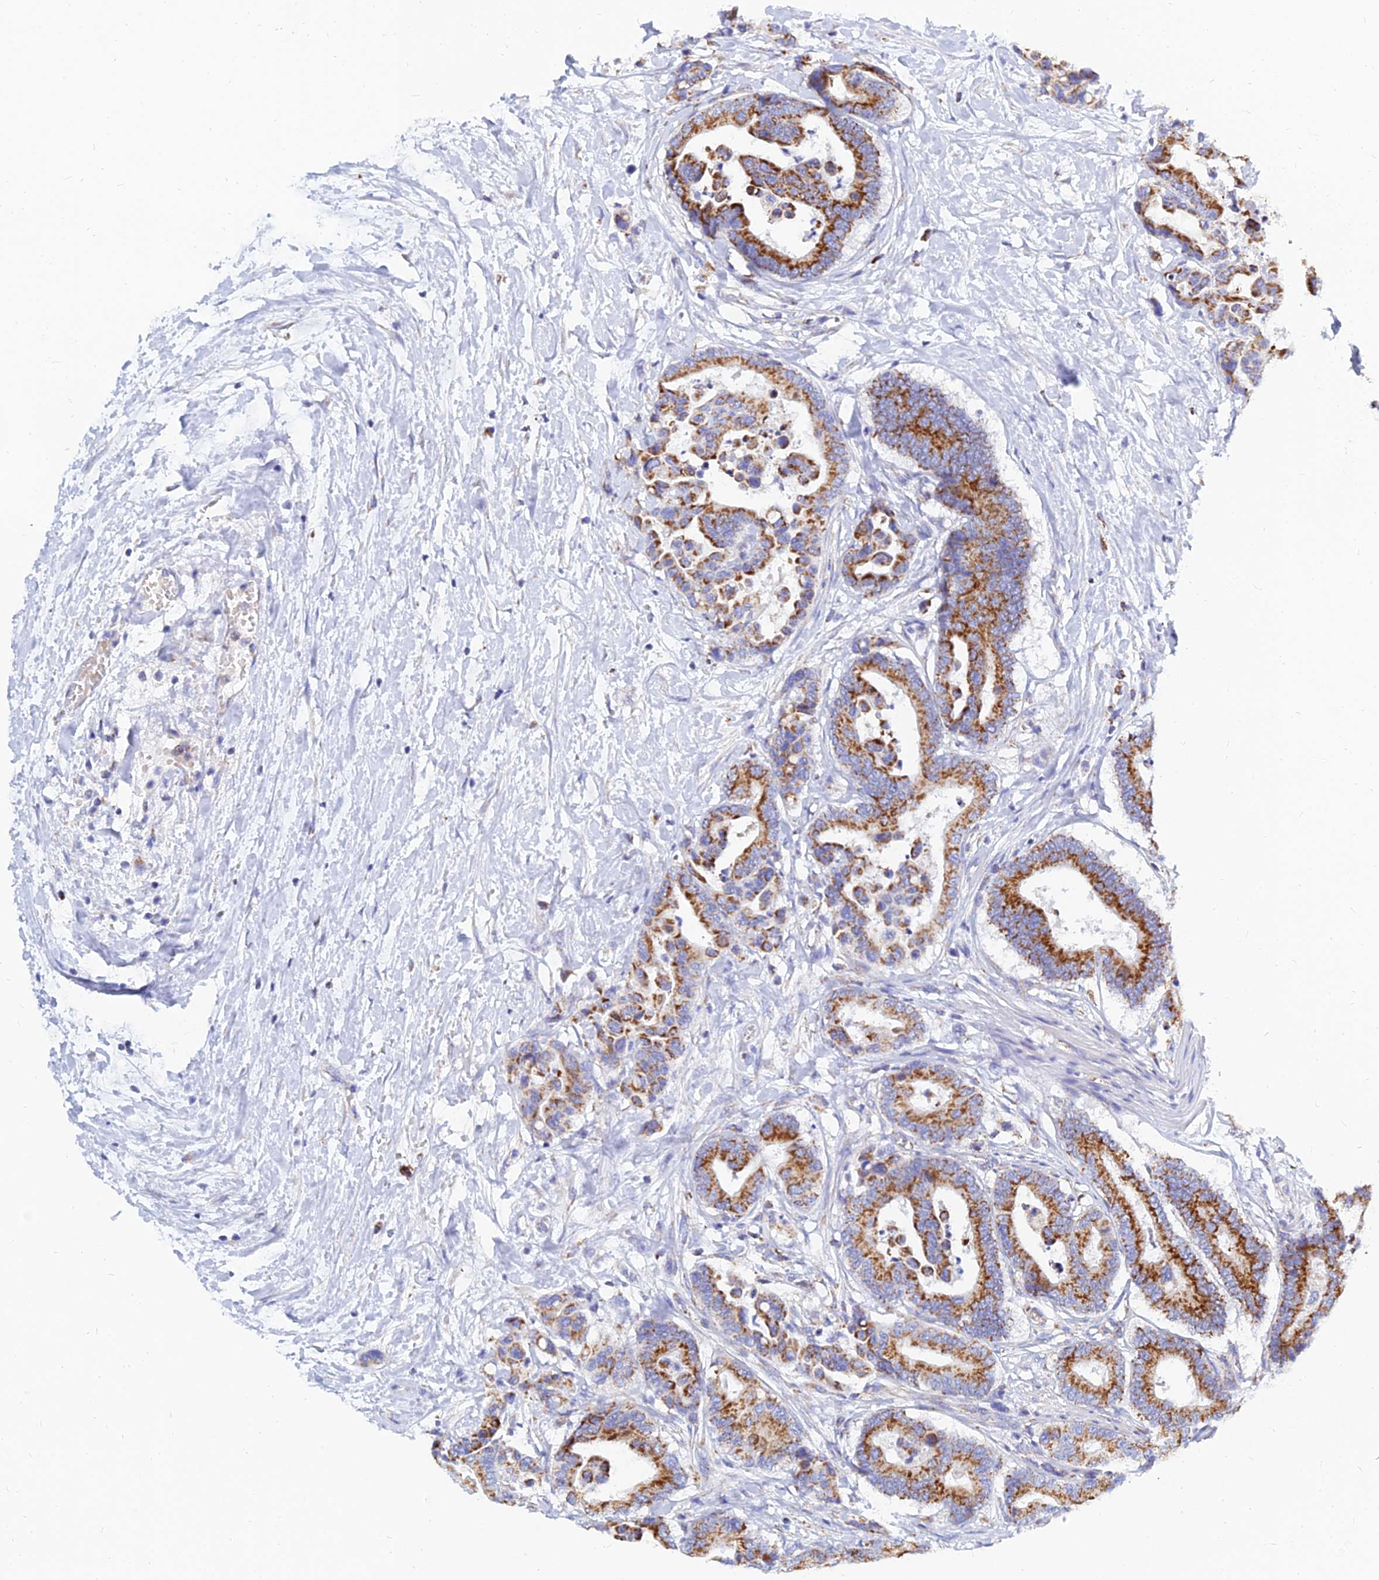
{"staining": {"intensity": "moderate", "quantity": ">75%", "location": "cytoplasmic/membranous"}, "tissue": "colorectal cancer", "cell_type": "Tumor cells", "image_type": "cancer", "snomed": [{"axis": "morphology", "description": "Normal tissue, NOS"}, {"axis": "morphology", "description": "Adenocarcinoma, NOS"}, {"axis": "topography", "description": "Colon"}], "caption": "Human colorectal adenocarcinoma stained for a protein (brown) exhibits moderate cytoplasmic/membranous positive expression in approximately >75% of tumor cells.", "gene": "MGST1", "patient": {"sex": "male", "age": 82}}